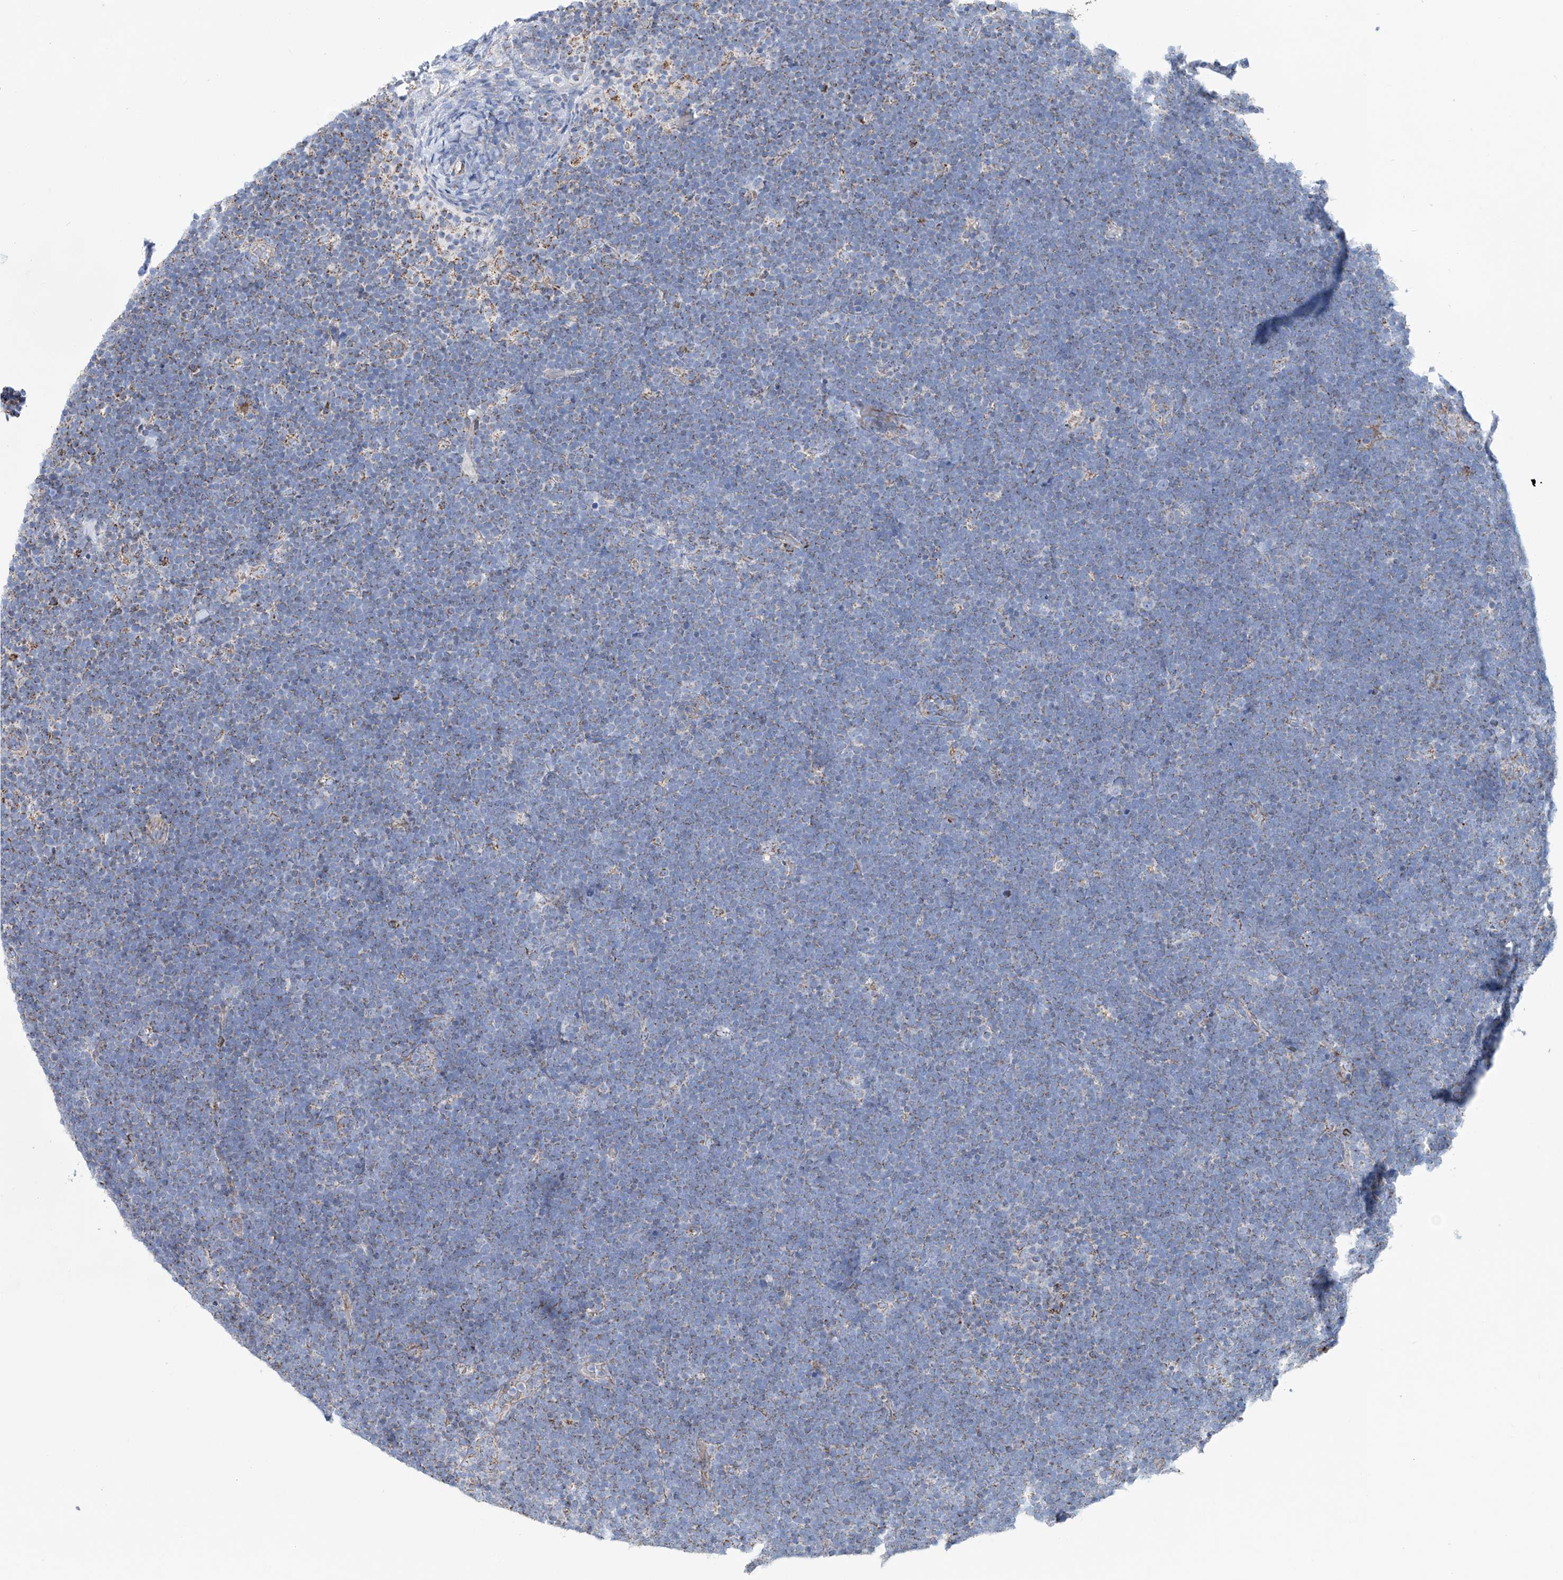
{"staining": {"intensity": "negative", "quantity": "none", "location": "none"}, "tissue": "lymphoma", "cell_type": "Tumor cells", "image_type": "cancer", "snomed": [{"axis": "morphology", "description": "Malignant lymphoma, non-Hodgkin's type, High grade"}, {"axis": "topography", "description": "Lymph node"}], "caption": "Histopathology image shows no protein positivity in tumor cells of high-grade malignant lymphoma, non-Hodgkin's type tissue.", "gene": "ALDH6A1", "patient": {"sex": "male", "age": 13}}